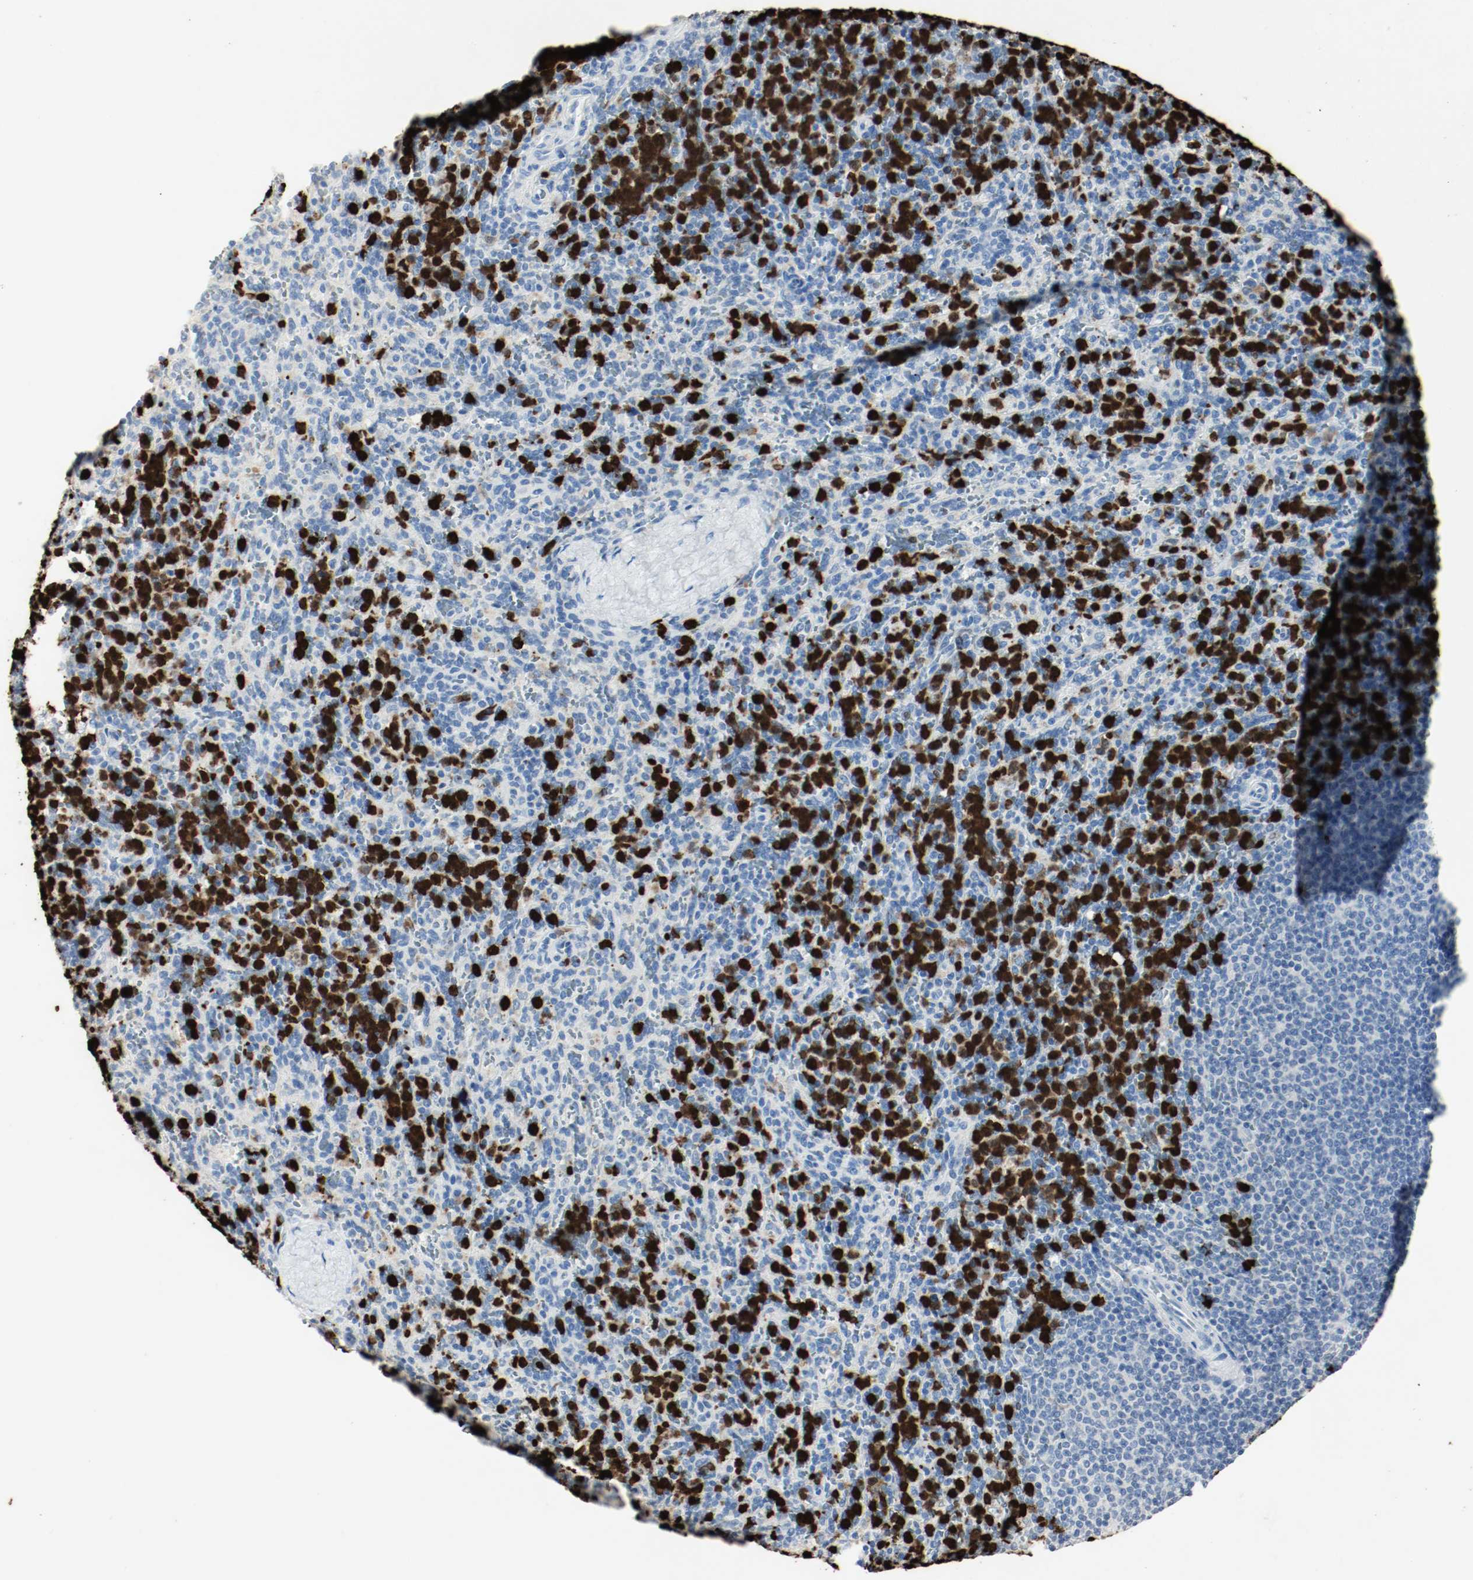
{"staining": {"intensity": "strong", "quantity": "25%-75%", "location": "cytoplasmic/membranous"}, "tissue": "spleen", "cell_type": "Cells in red pulp", "image_type": "normal", "snomed": [{"axis": "morphology", "description": "Normal tissue, NOS"}, {"axis": "topography", "description": "Spleen"}], "caption": "Spleen stained for a protein (brown) reveals strong cytoplasmic/membranous positive staining in about 25%-75% of cells in red pulp.", "gene": "S100A9", "patient": {"sex": "male", "age": 36}}